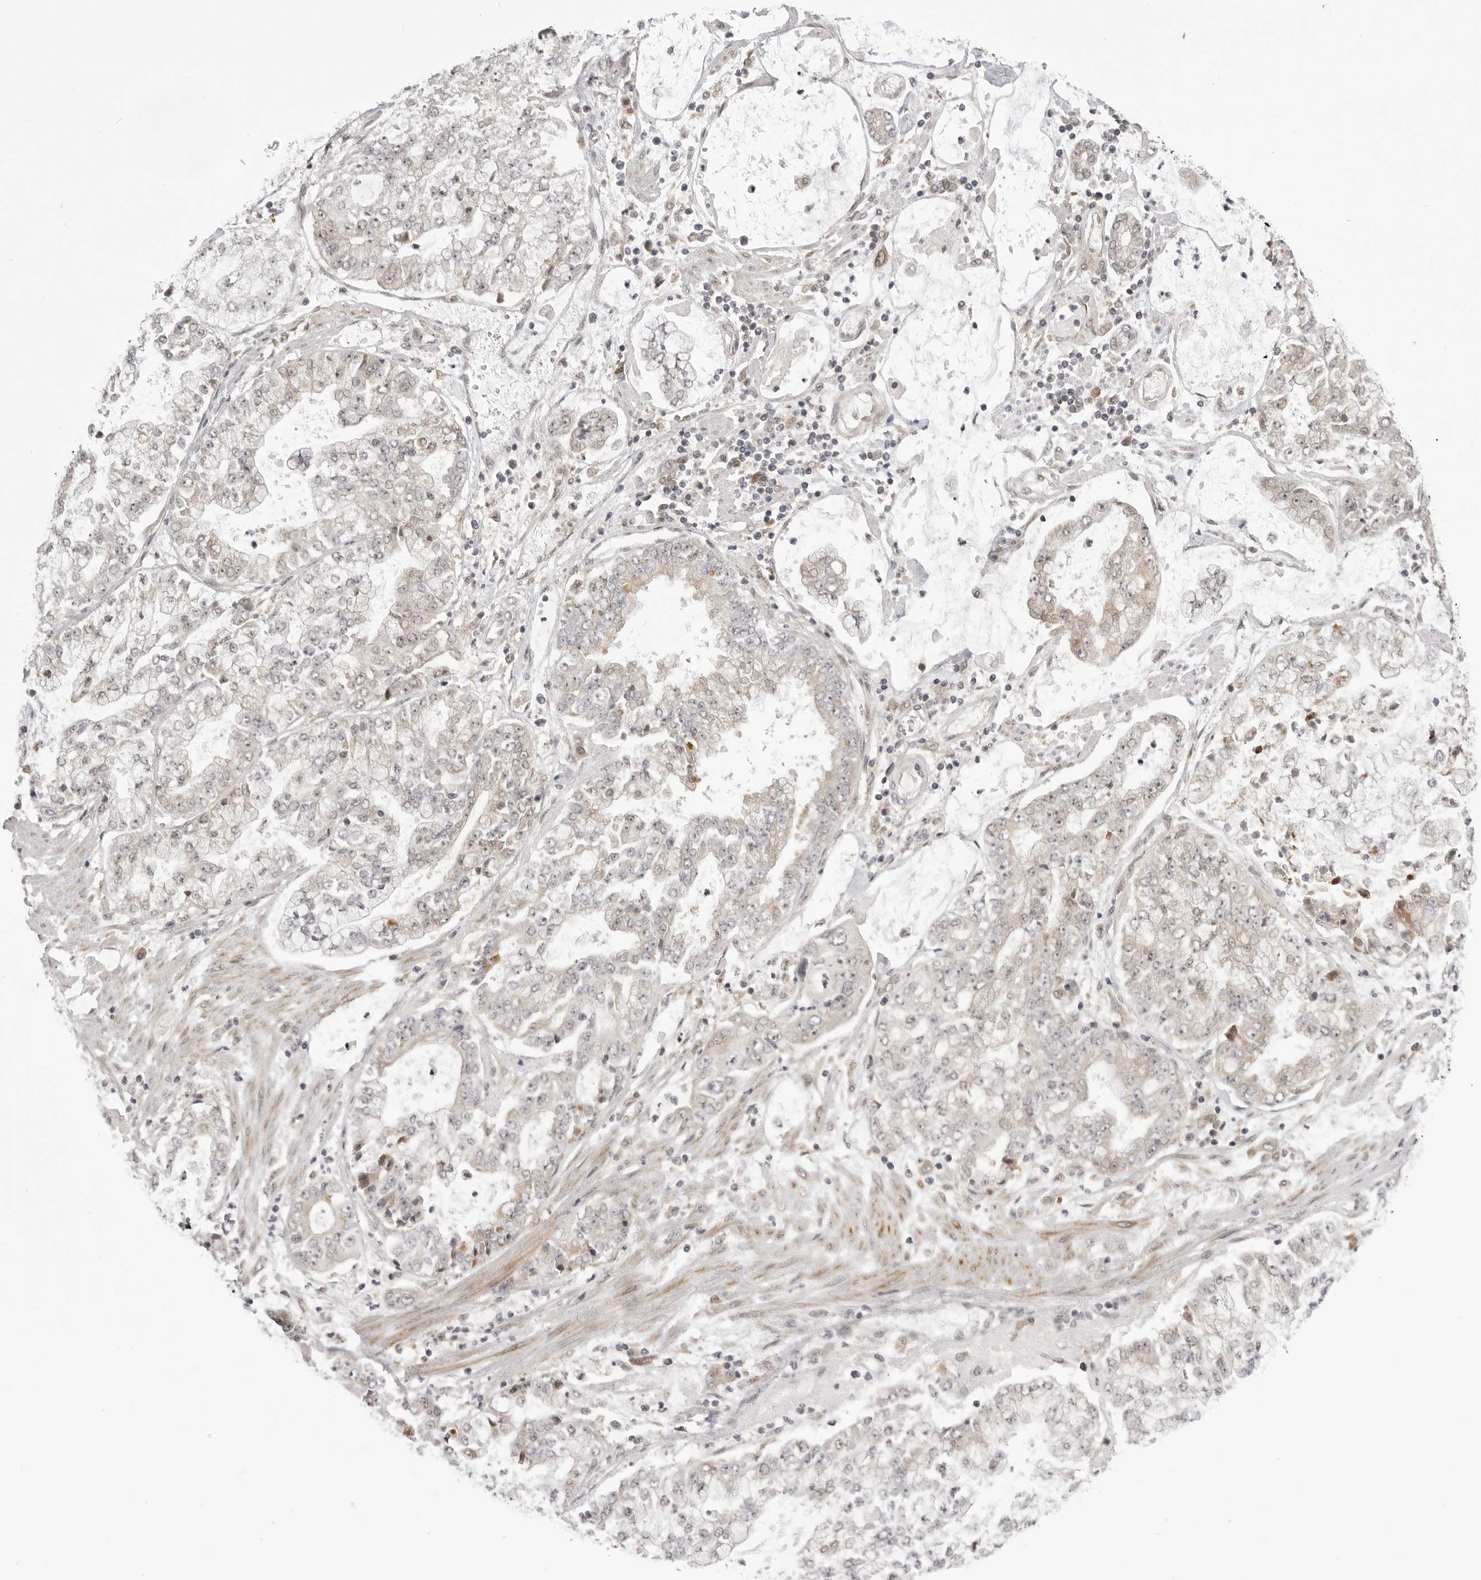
{"staining": {"intensity": "negative", "quantity": "none", "location": "none"}, "tissue": "stomach cancer", "cell_type": "Tumor cells", "image_type": "cancer", "snomed": [{"axis": "morphology", "description": "Adenocarcinoma, NOS"}, {"axis": "topography", "description": "Stomach"}], "caption": "The IHC micrograph has no significant positivity in tumor cells of stomach cancer (adenocarcinoma) tissue.", "gene": "PTK2B", "patient": {"sex": "male", "age": 76}}